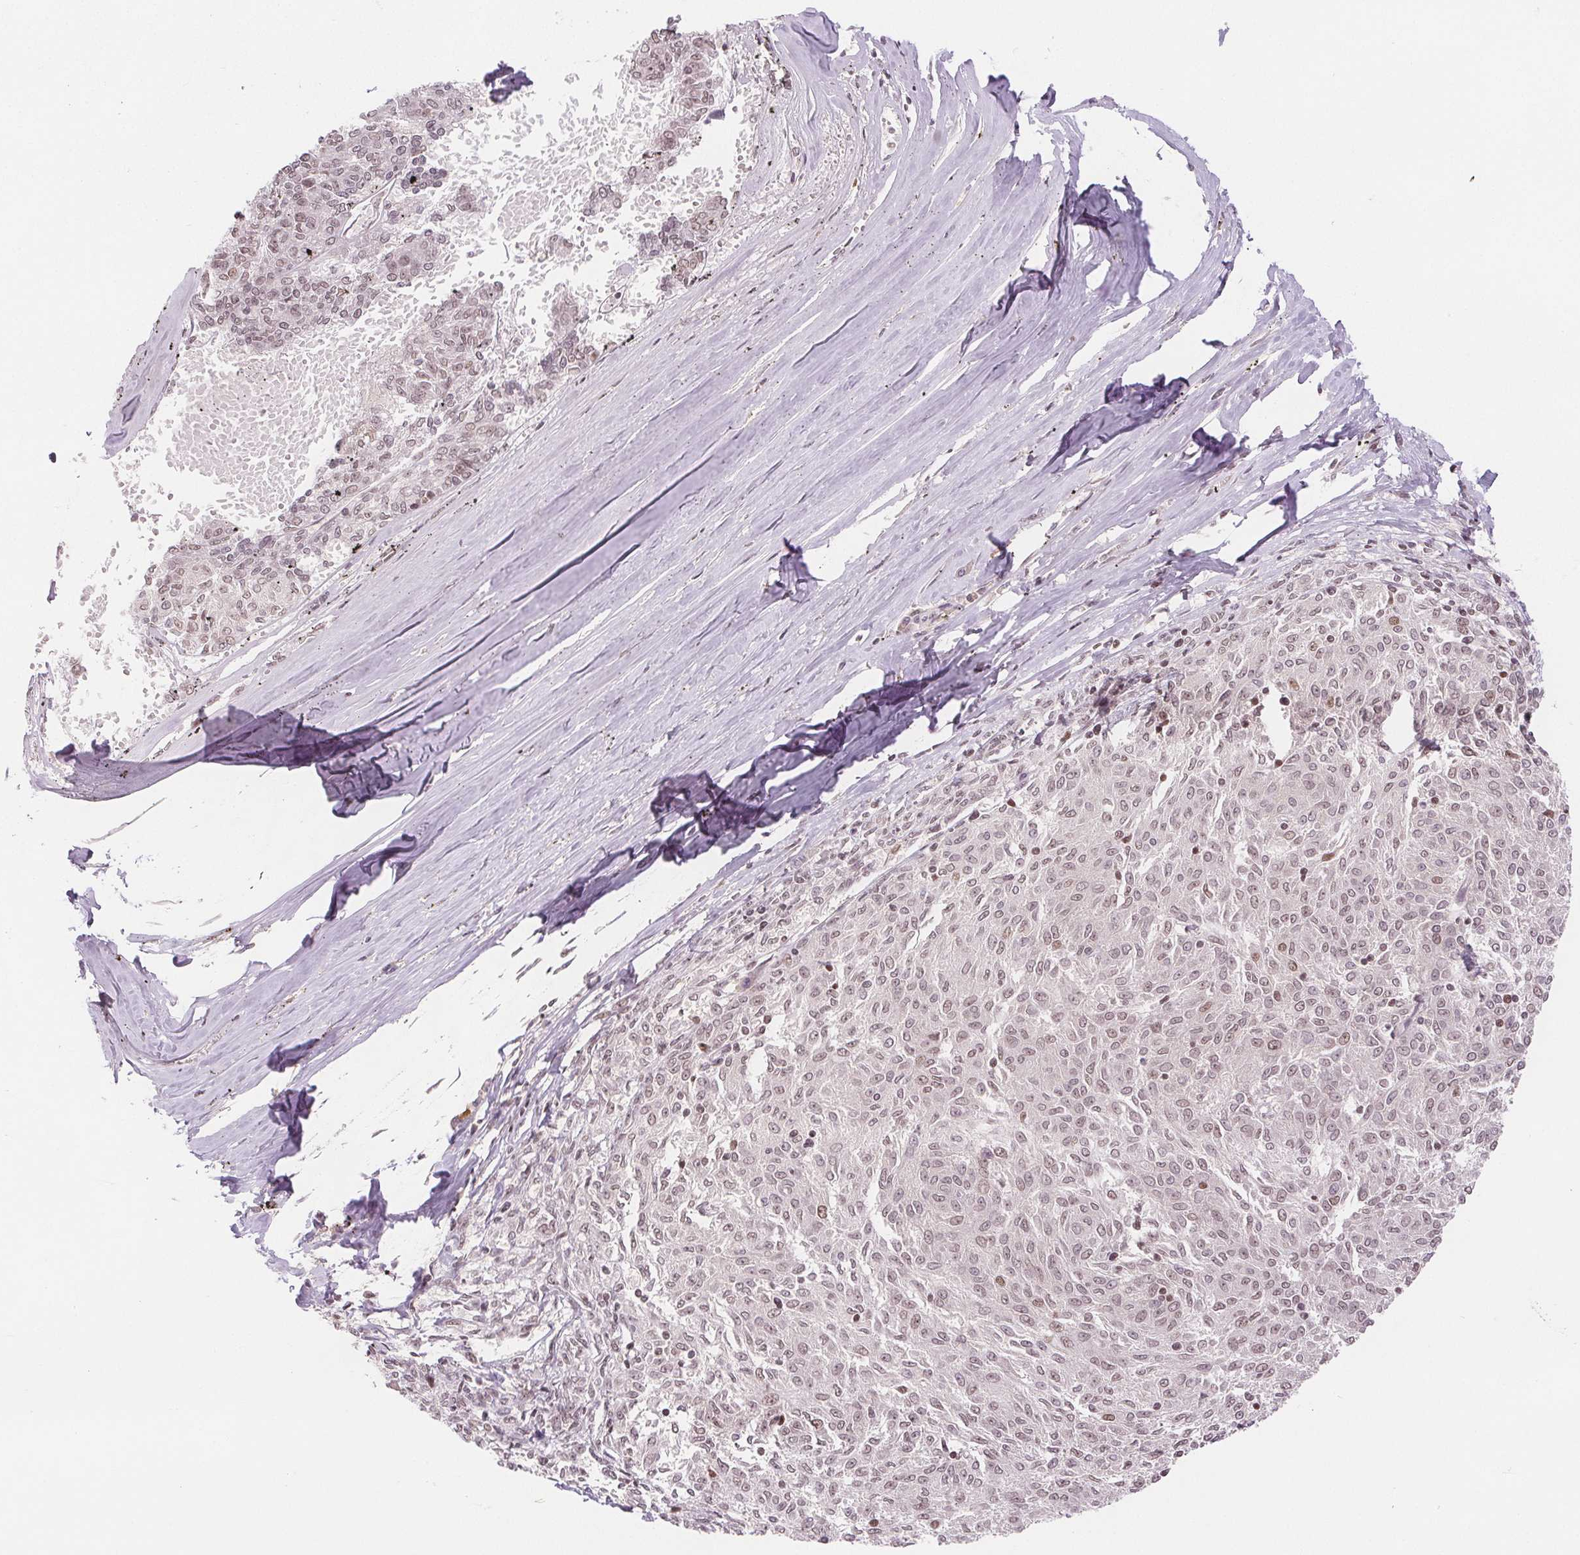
{"staining": {"intensity": "weak", "quantity": "25%-75%", "location": "nuclear"}, "tissue": "melanoma", "cell_type": "Tumor cells", "image_type": "cancer", "snomed": [{"axis": "morphology", "description": "Malignant melanoma, NOS"}, {"axis": "topography", "description": "Skin"}], "caption": "Protein staining of melanoma tissue reveals weak nuclear staining in approximately 25%-75% of tumor cells.", "gene": "DEK", "patient": {"sex": "female", "age": 72}}